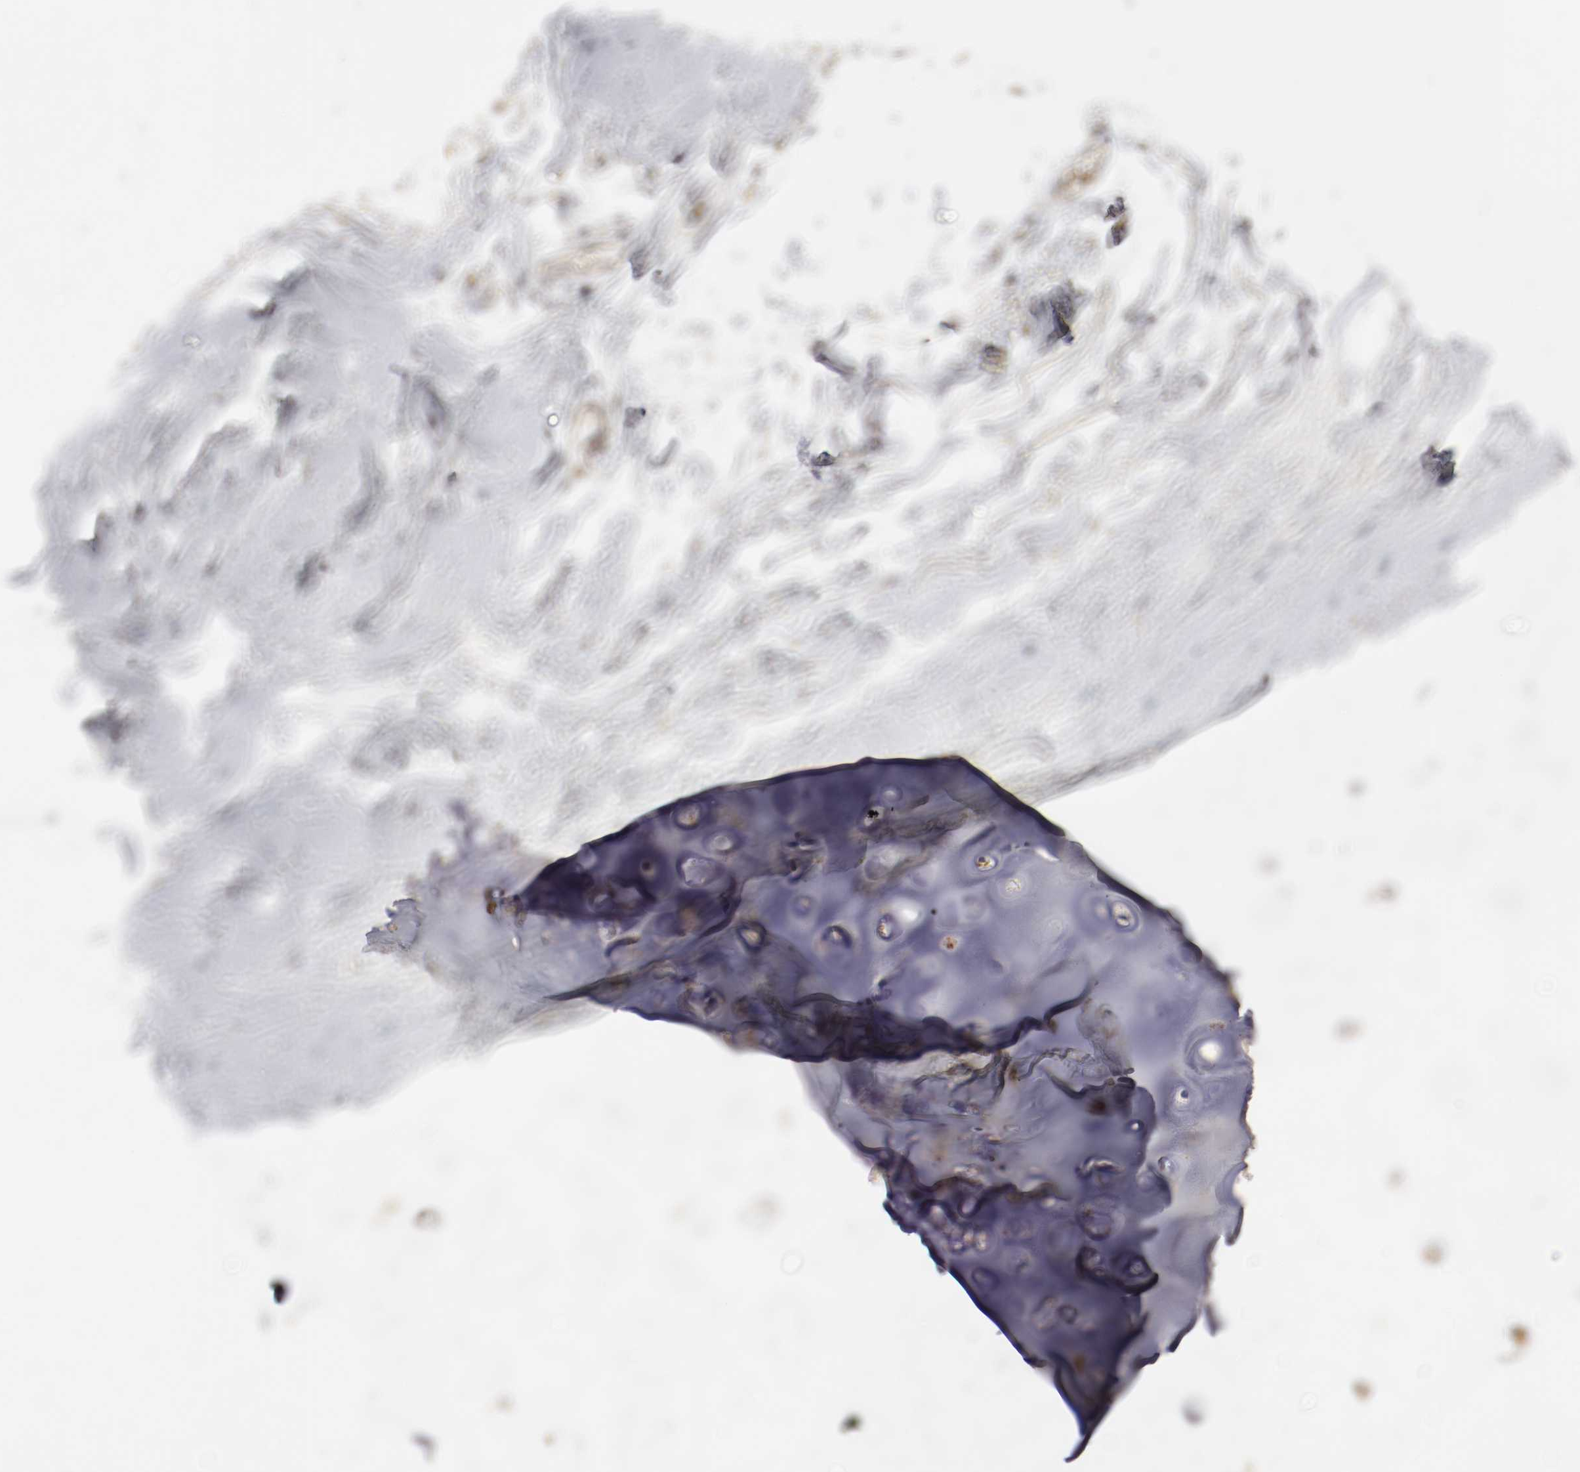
{"staining": {"intensity": "weak", "quantity": "<25%", "location": "cytoplasmic/membranous"}, "tissue": "adipose tissue", "cell_type": "Adipocytes", "image_type": "normal", "snomed": [{"axis": "morphology", "description": "Normal tissue, NOS"}, {"axis": "topography", "description": "Cartilage tissue"}, {"axis": "topography", "description": "Bronchus"}], "caption": "High power microscopy histopathology image of an immunohistochemistry (IHC) histopathology image of benign adipose tissue, revealing no significant positivity in adipocytes.", "gene": "REN", "patient": {"sex": "female", "age": 73}}